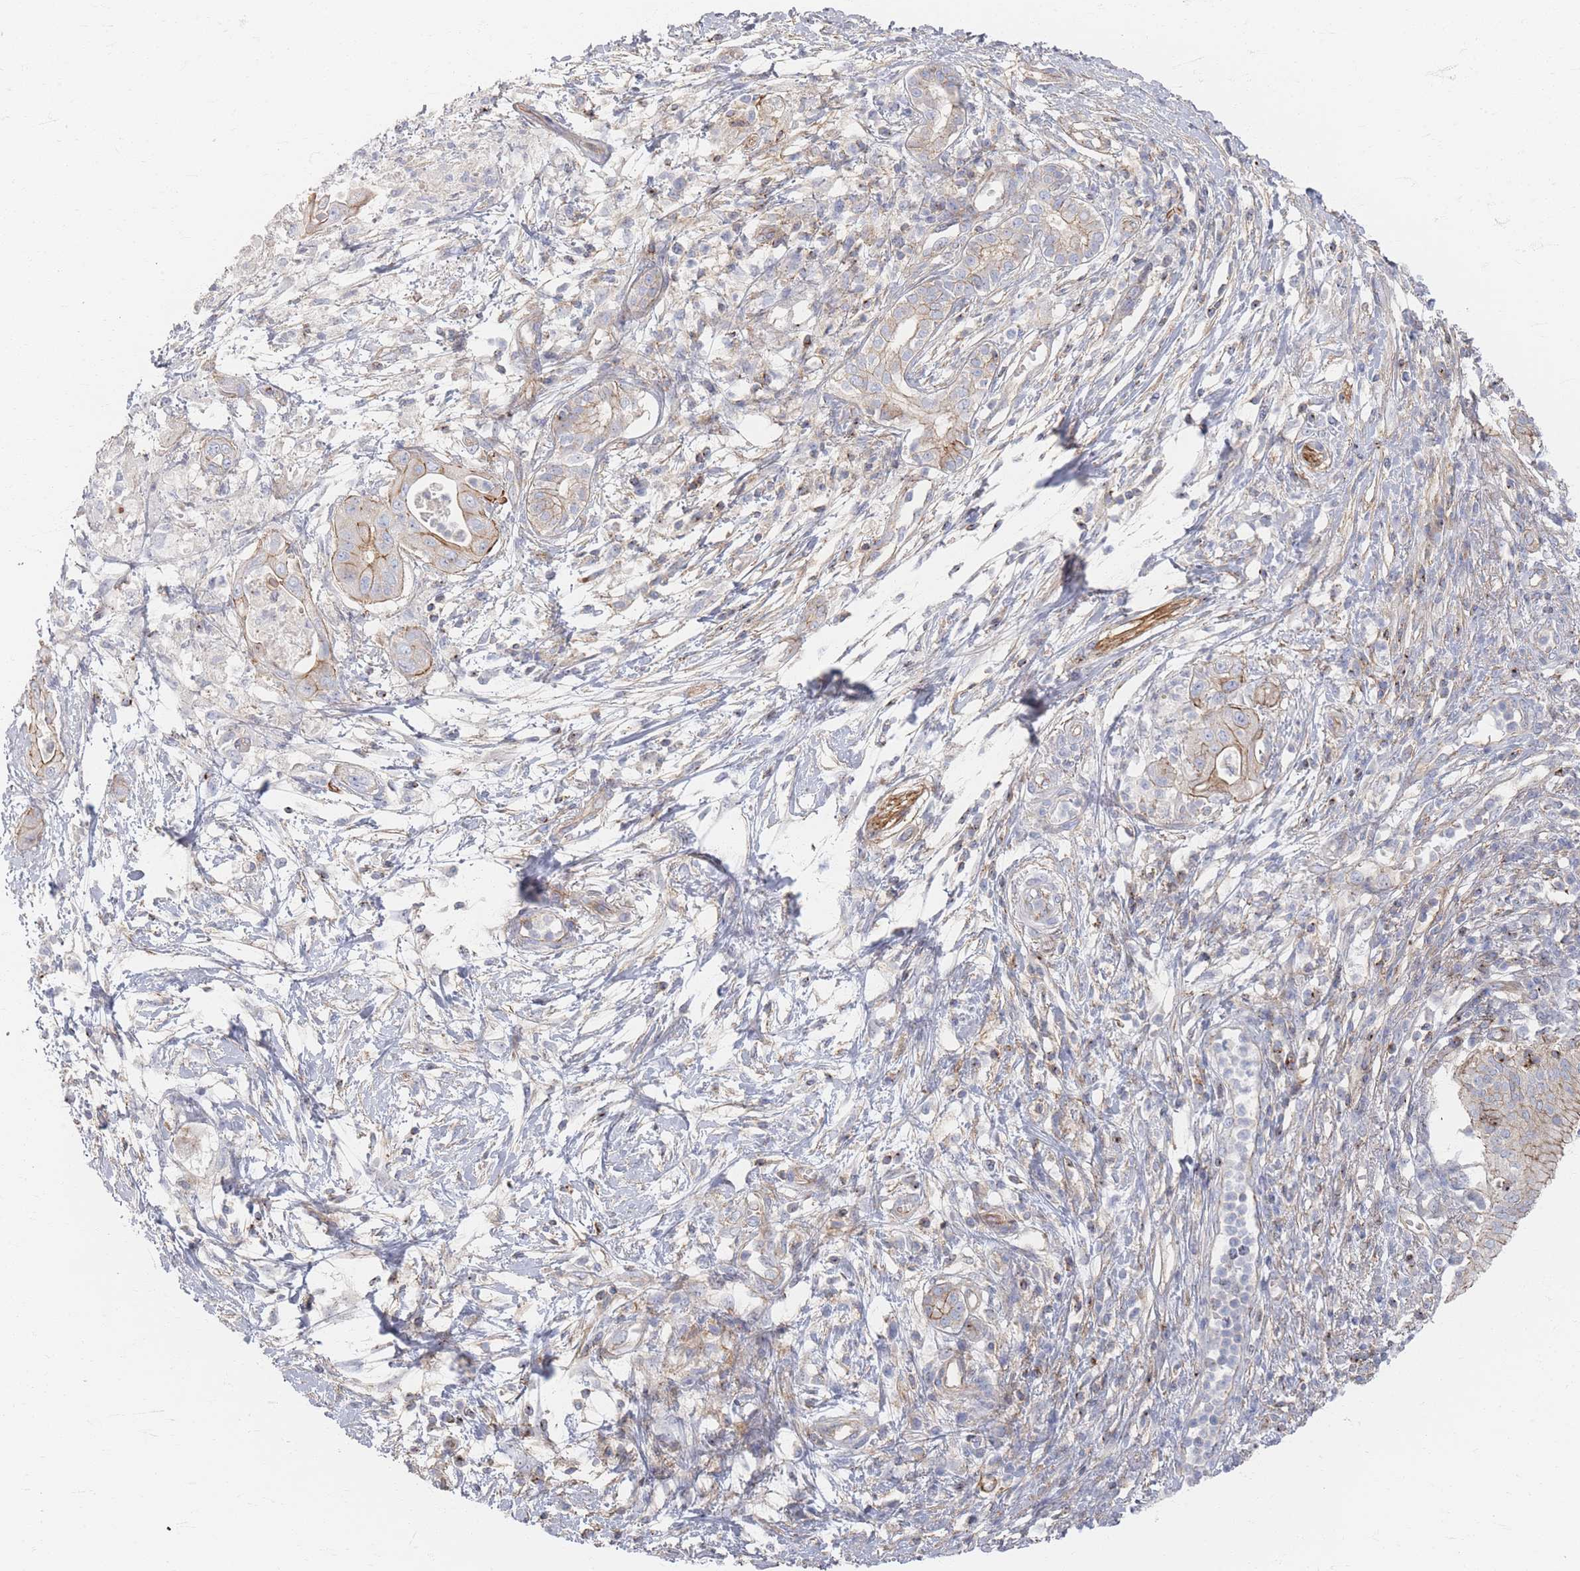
{"staining": {"intensity": "weak", "quantity": "25%-75%", "location": "cytoplasmic/membranous"}, "tissue": "pancreatic cancer", "cell_type": "Tumor cells", "image_type": "cancer", "snomed": [{"axis": "morphology", "description": "Adenocarcinoma, NOS"}, {"axis": "topography", "description": "Pancreas"}], "caption": "Immunohistochemistry (IHC) photomicrograph of neoplastic tissue: pancreatic adenocarcinoma stained using immunohistochemistry exhibits low levels of weak protein expression localized specifically in the cytoplasmic/membranous of tumor cells, appearing as a cytoplasmic/membranous brown color.", "gene": "GNB1", "patient": {"sex": "male", "age": 68}}